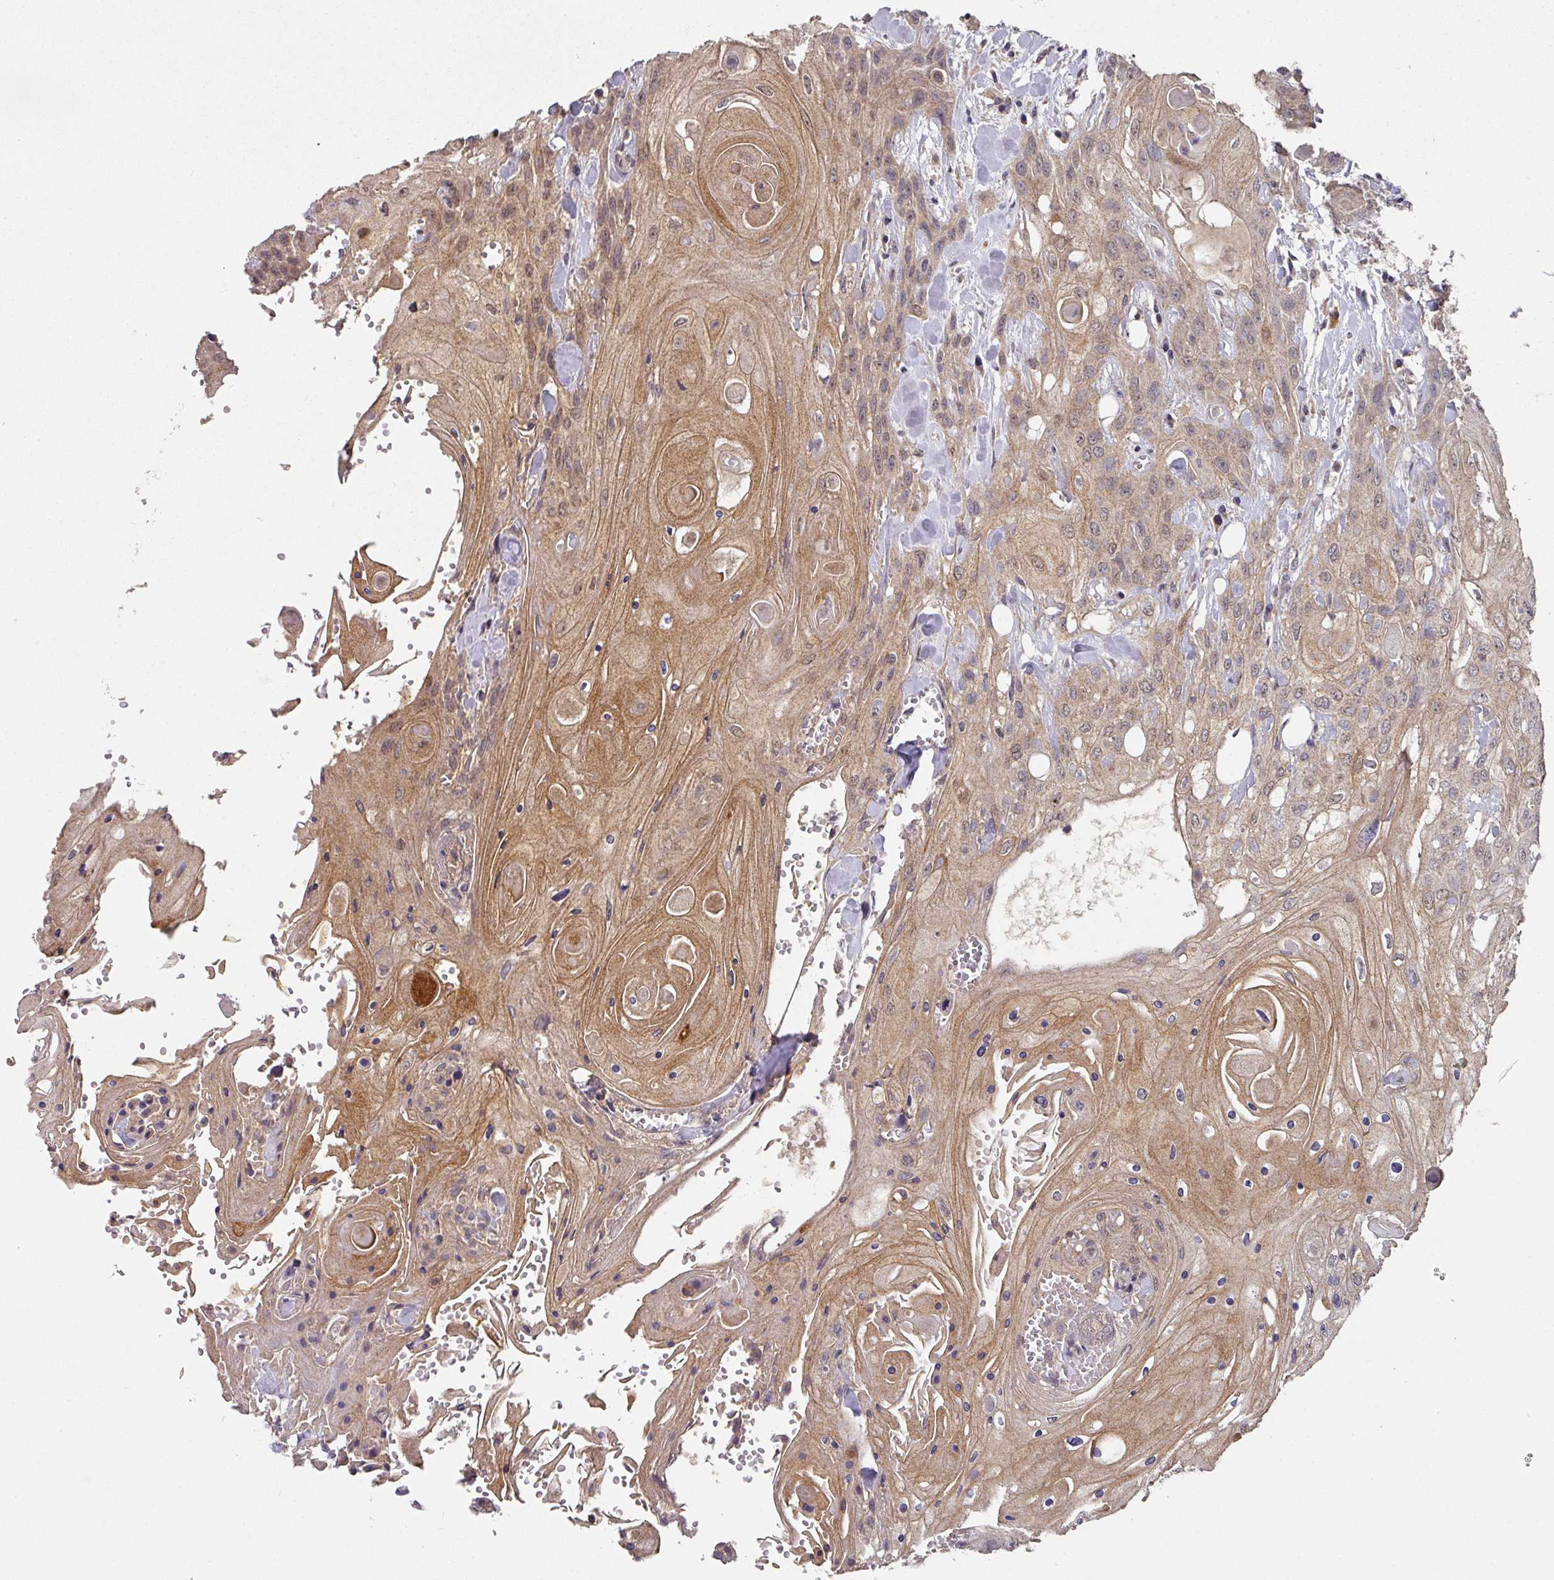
{"staining": {"intensity": "moderate", "quantity": ">75%", "location": "cytoplasmic/membranous"}, "tissue": "head and neck cancer", "cell_type": "Tumor cells", "image_type": "cancer", "snomed": [{"axis": "morphology", "description": "Squamous cell carcinoma, NOS"}, {"axis": "topography", "description": "Head-Neck"}], "caption": "Squamous cell carcinoma (head and neck) was stained to show a protein in brown. There is medium levels of moderate cytoplasmic/membranous staining in approximately >75% of tumor cells.", "gene": "EXTL3", "patient": {"sex": "female", "age": 43}}